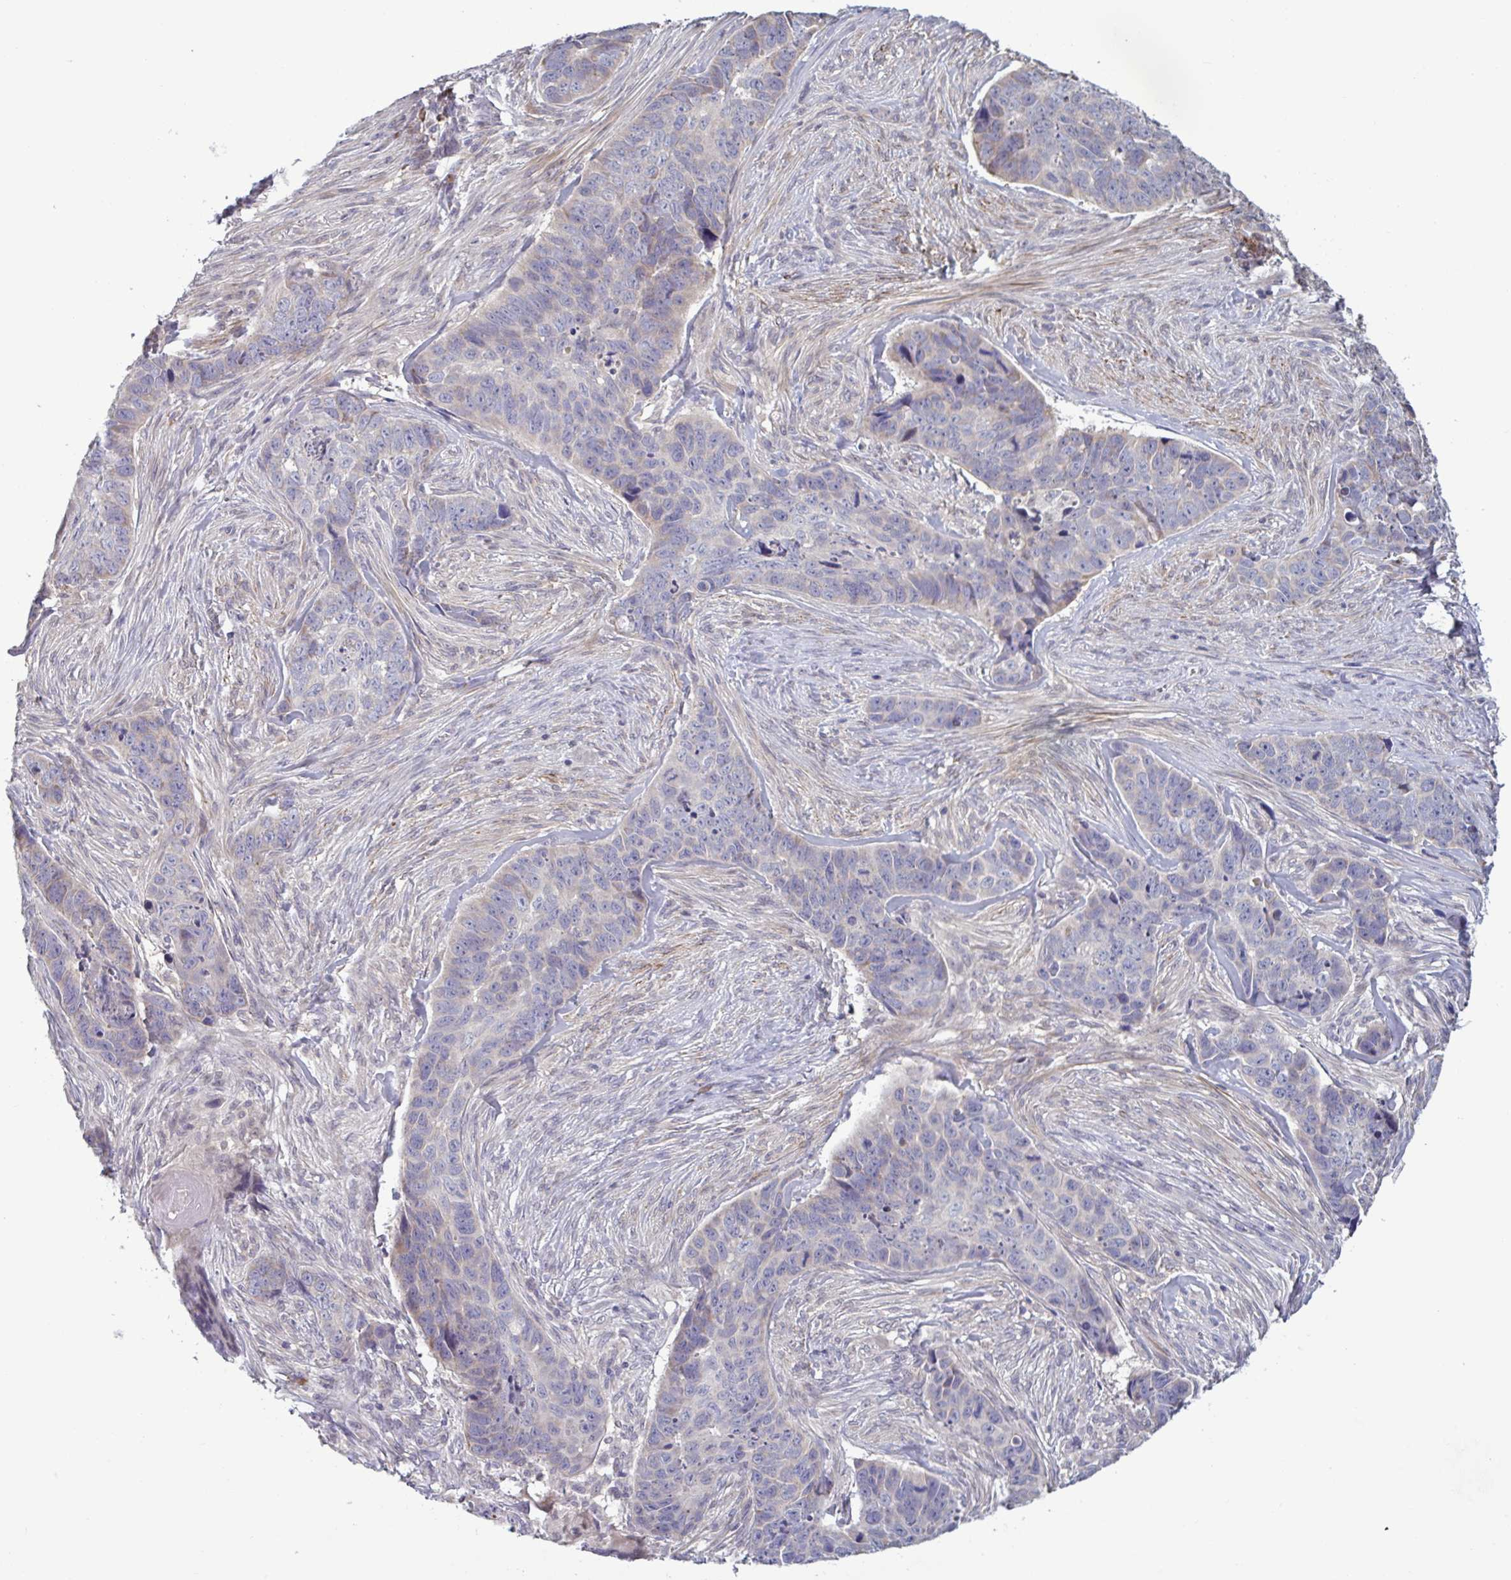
{"staining": {"intensity": "weak", "quantity": "<25%", "location": "cytoplasmic/membranous"}, "tissue": "skin cancer", "cell_type": "Tumor cells", "image_type": "cancer", "snomed": [{"axis": "morphology", "description": "Basal cell carcinoma"}, {"axis": "topography", "description": "Skin"}], "caption": "Protein analysis of basal cell carcinoma (skin) reveals no significant expression in tumor cells. (Brightfield microscopy of DAB immunohistochemistry at high magnification).", "gene": "CD1E", "patient": {"sex": "female", "age": 82}}